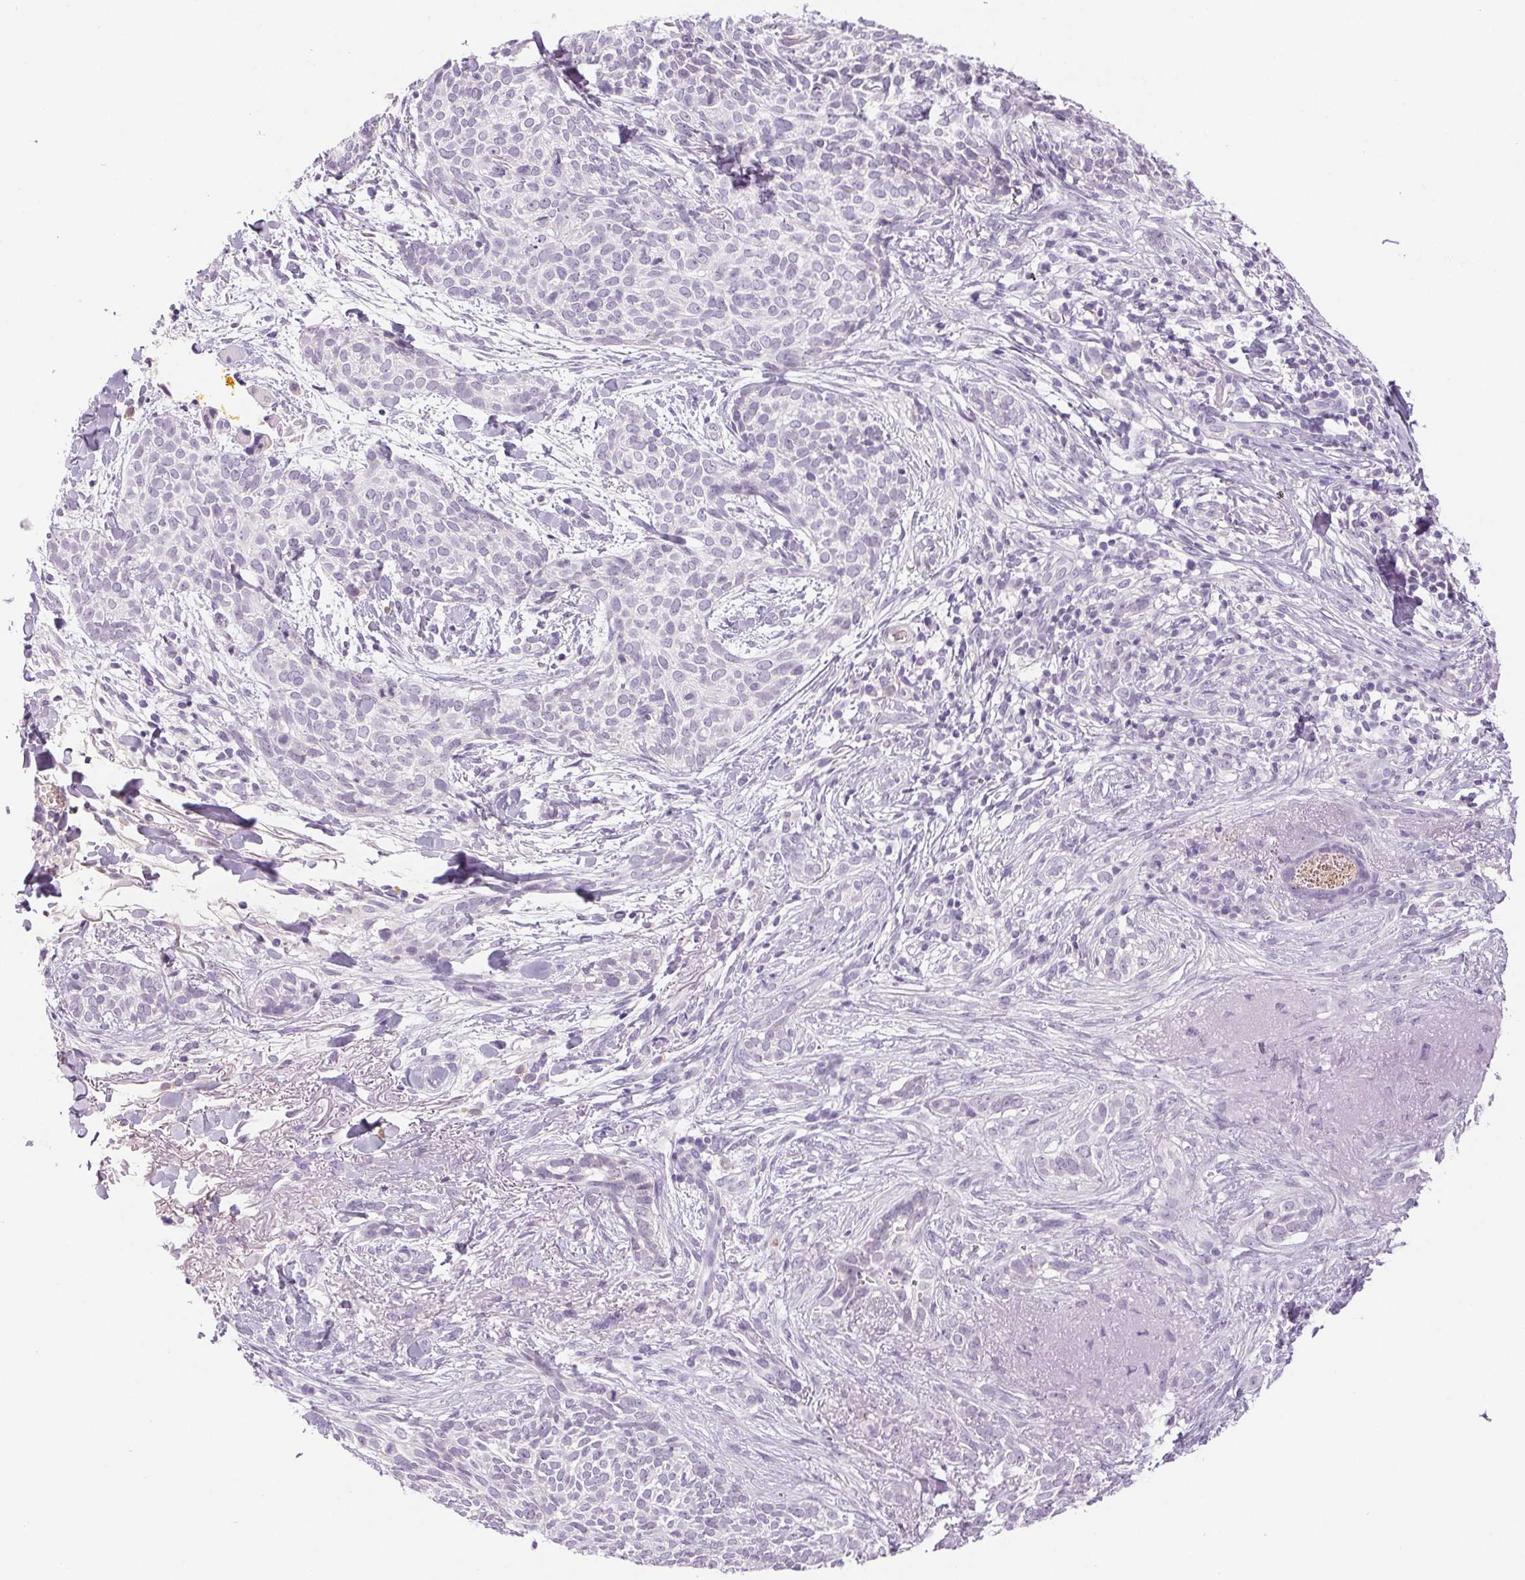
{"staining": {"intensity": "negative", "quantity": "none", "location": "none"}, "tissue": "skin cancer", "cell_type": "Tumor cells", "image_type": "cancer", "snomed": [{"axis": "morphology", "description": "Basal cell carcinoma"}, {"axis": "topography", "description": "Skin"}, {"axis": "topography", "description": "Skin of face"}], "caption": "The IHC histopathology image has no significant staining in tumor cells of basal cell carcinoma (skin) tissue.", "gene": "IFIT1B", "patient": {"sex": "female", "age": 90}}